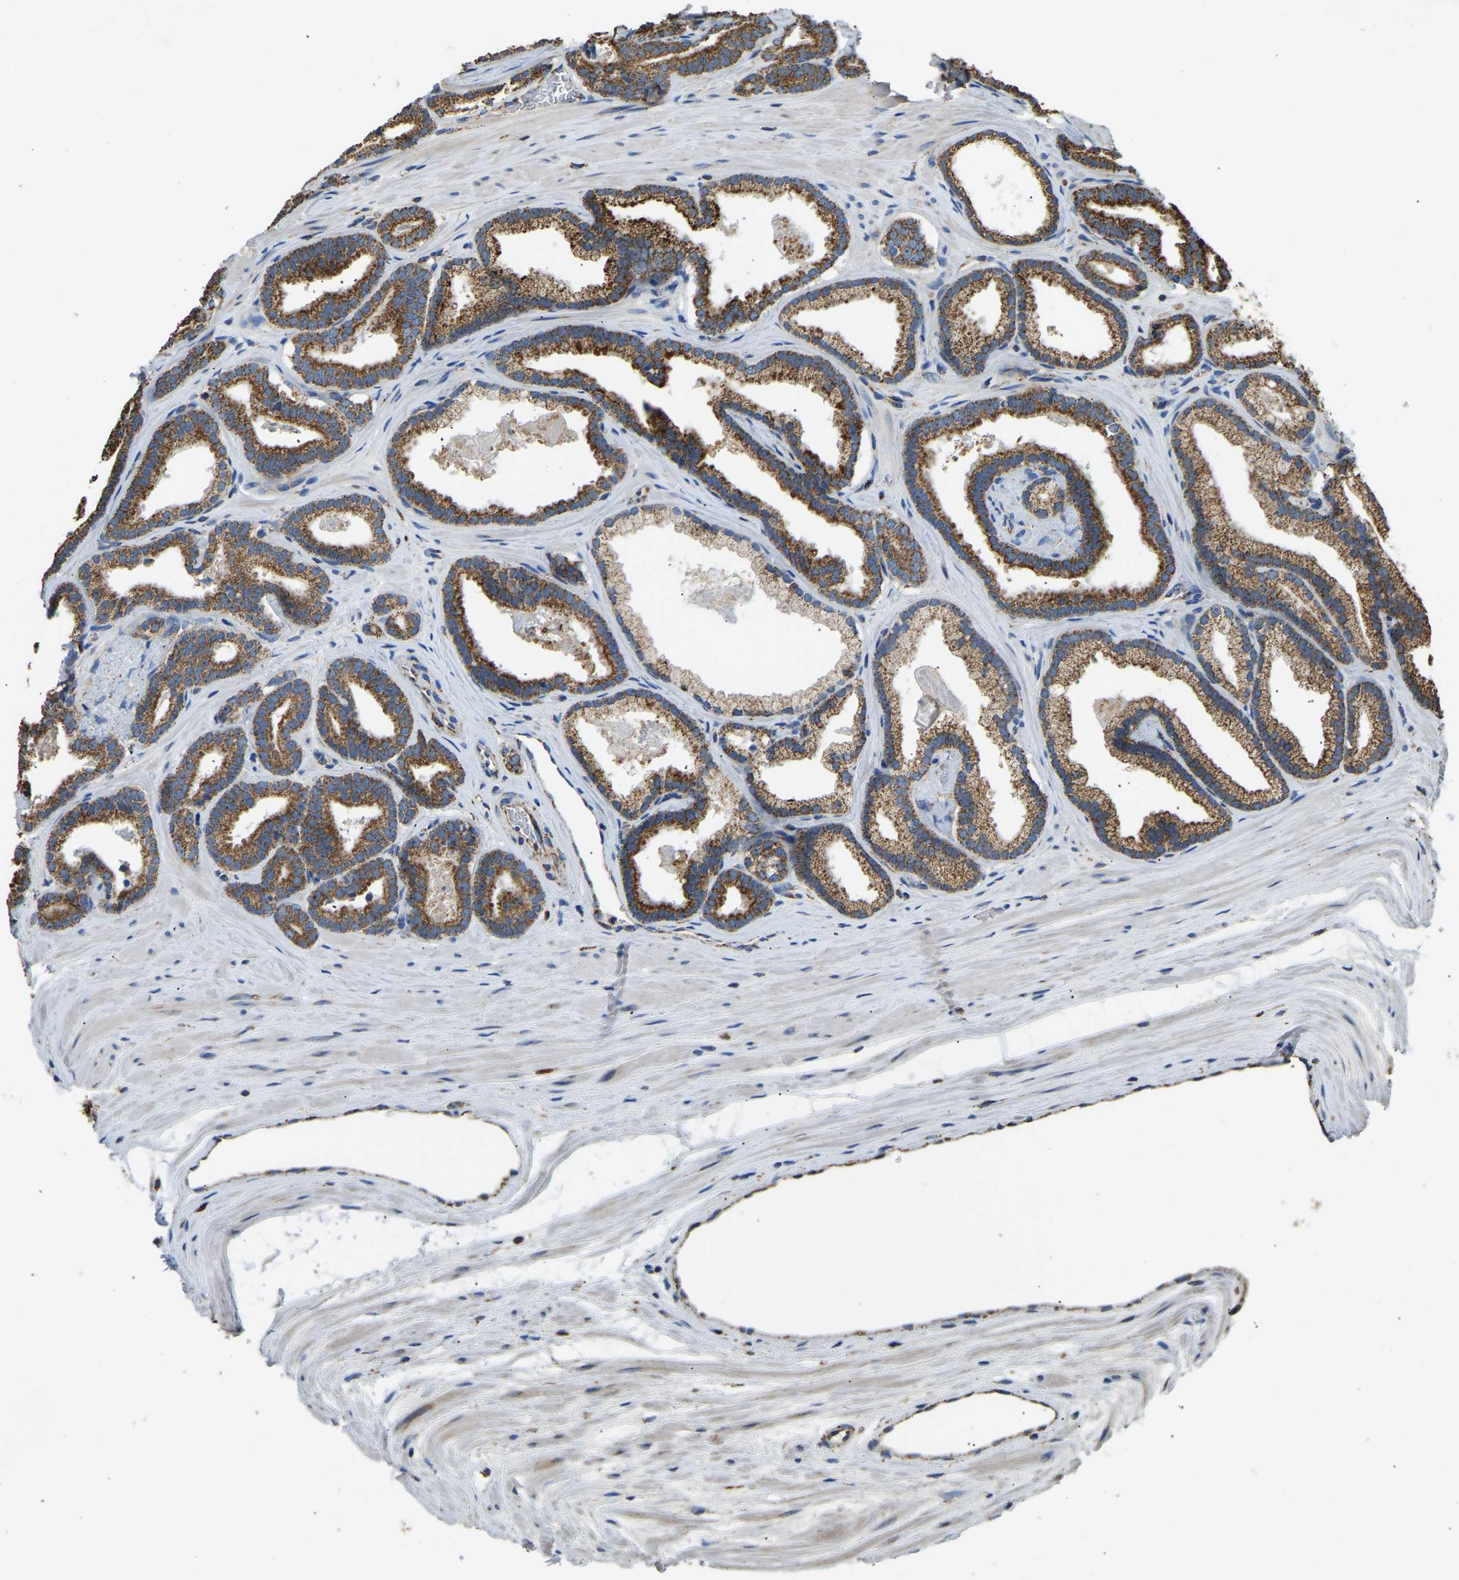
{"staining": {"intensity": "strong", "quantity": ">75%", "location": "cytoplasmic/membranous"}, "tissue": "prostate cancer", "cell_type": "Tumor cells", "image_type": "cancer", "snomed": [{"axis": "morphology", "description": "Adenocarcinoma, High grade"}, {"axis": "topography", "description": "Prostate"}], "caption": "Brown immunohistochemical staining in human prostate cancer (adenocarcinoma (high-grade)) displays strong cytoplasmic/membranous expression in approximately >75% of tumor cells. (Brightfield microscopy of DAB IHC at high magnification).", "gene": "TUFM", "patient": {"sex": "male", "age": 60}}